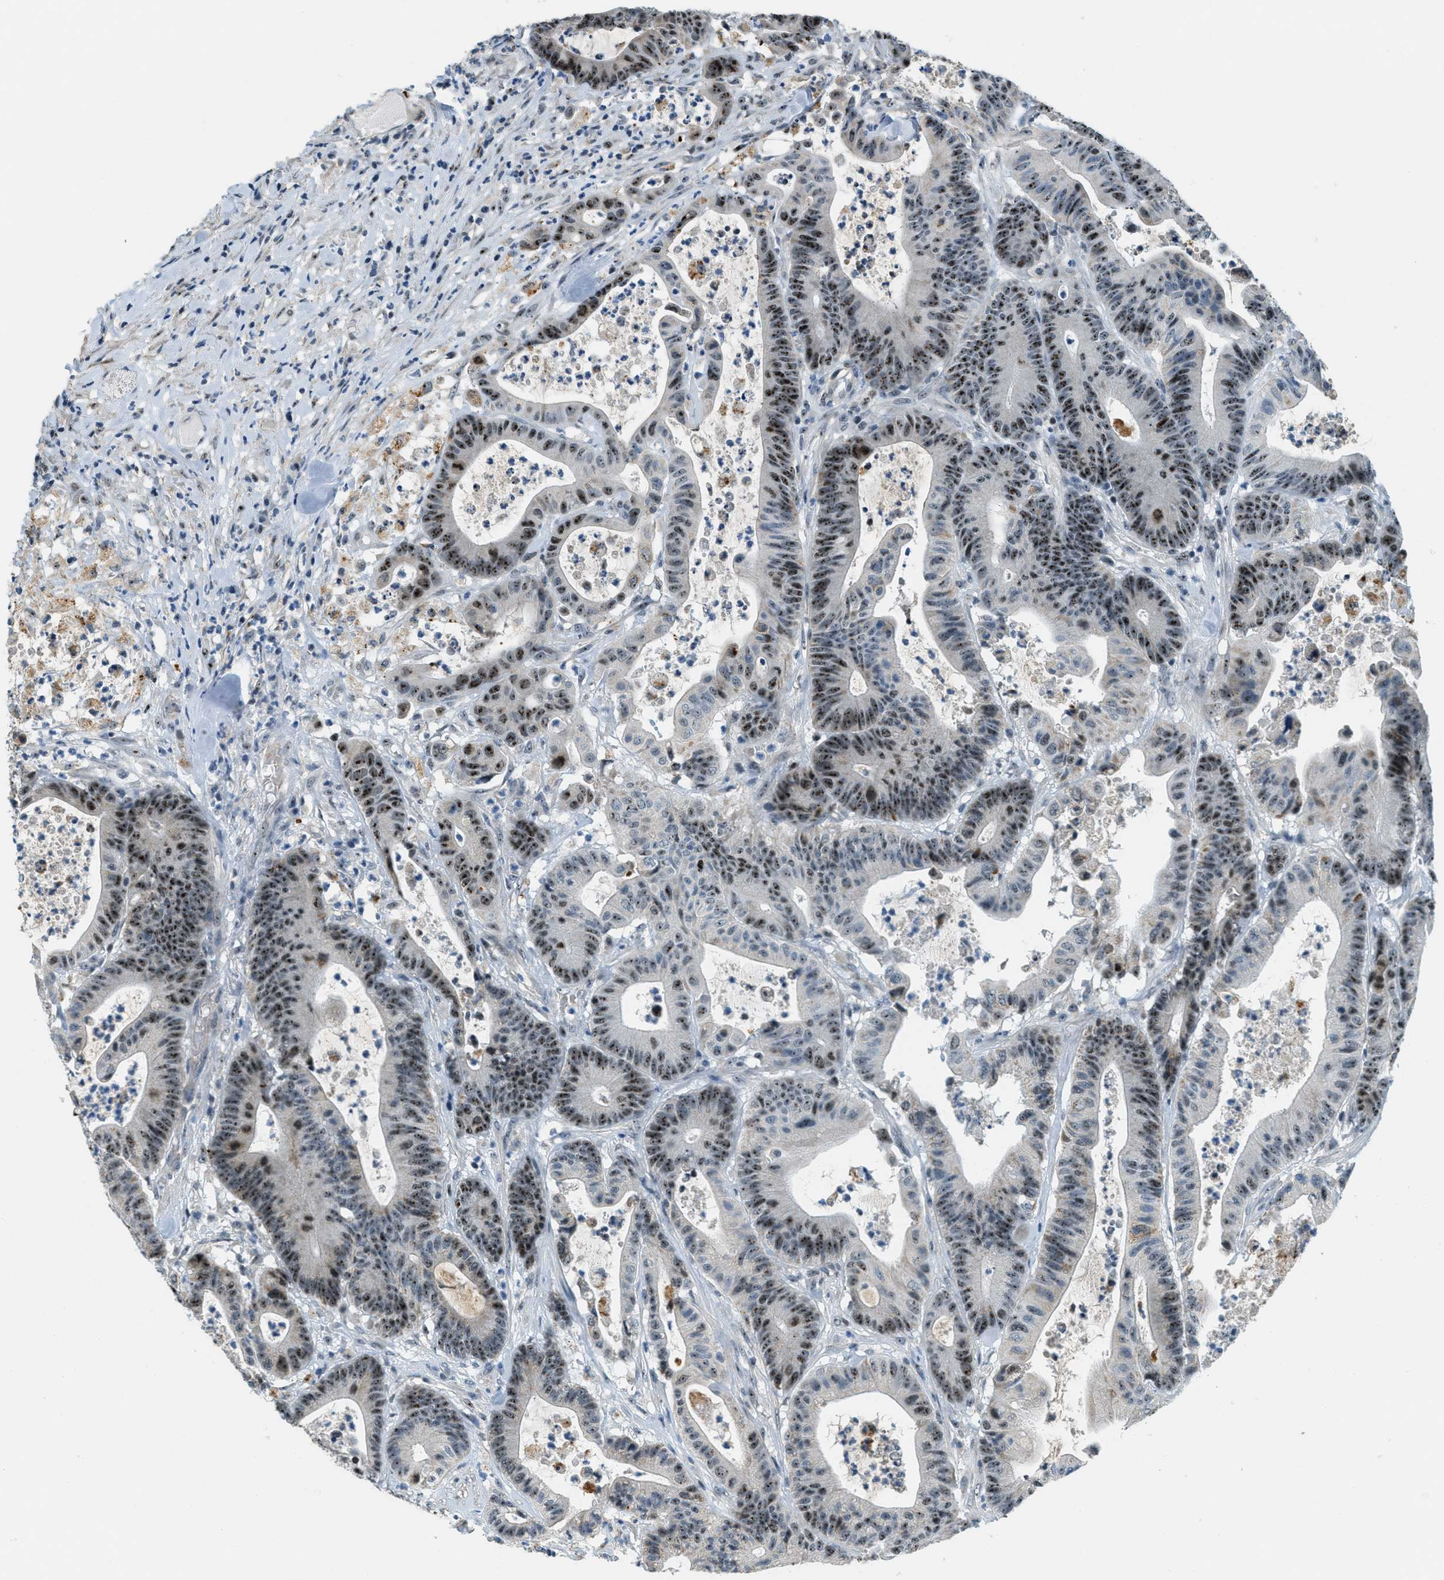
{"staining": {"intensity": "strong", "quantity": "25%-75%", "location": "nuclear"}, "tissue": "colorectal cancer", "cell_type": "Tumor cells", "image_type": "cancer", "snomed": [{"axis": "morphology", "description": "Adenocarcinoma, NOS"}, {"axis": "topography", "description": "Colon"}], "caption": "Immunohistochemistry (IHC) micrograph of colorectal cancer (adenocarcinoma) stained for a protein (brown), which demonstrates high levels of strong nuclear expression in approximately 25%-75% of tumor cells.", "gene": "DDX47", "patient": {"sex": "female", "age": 84}}